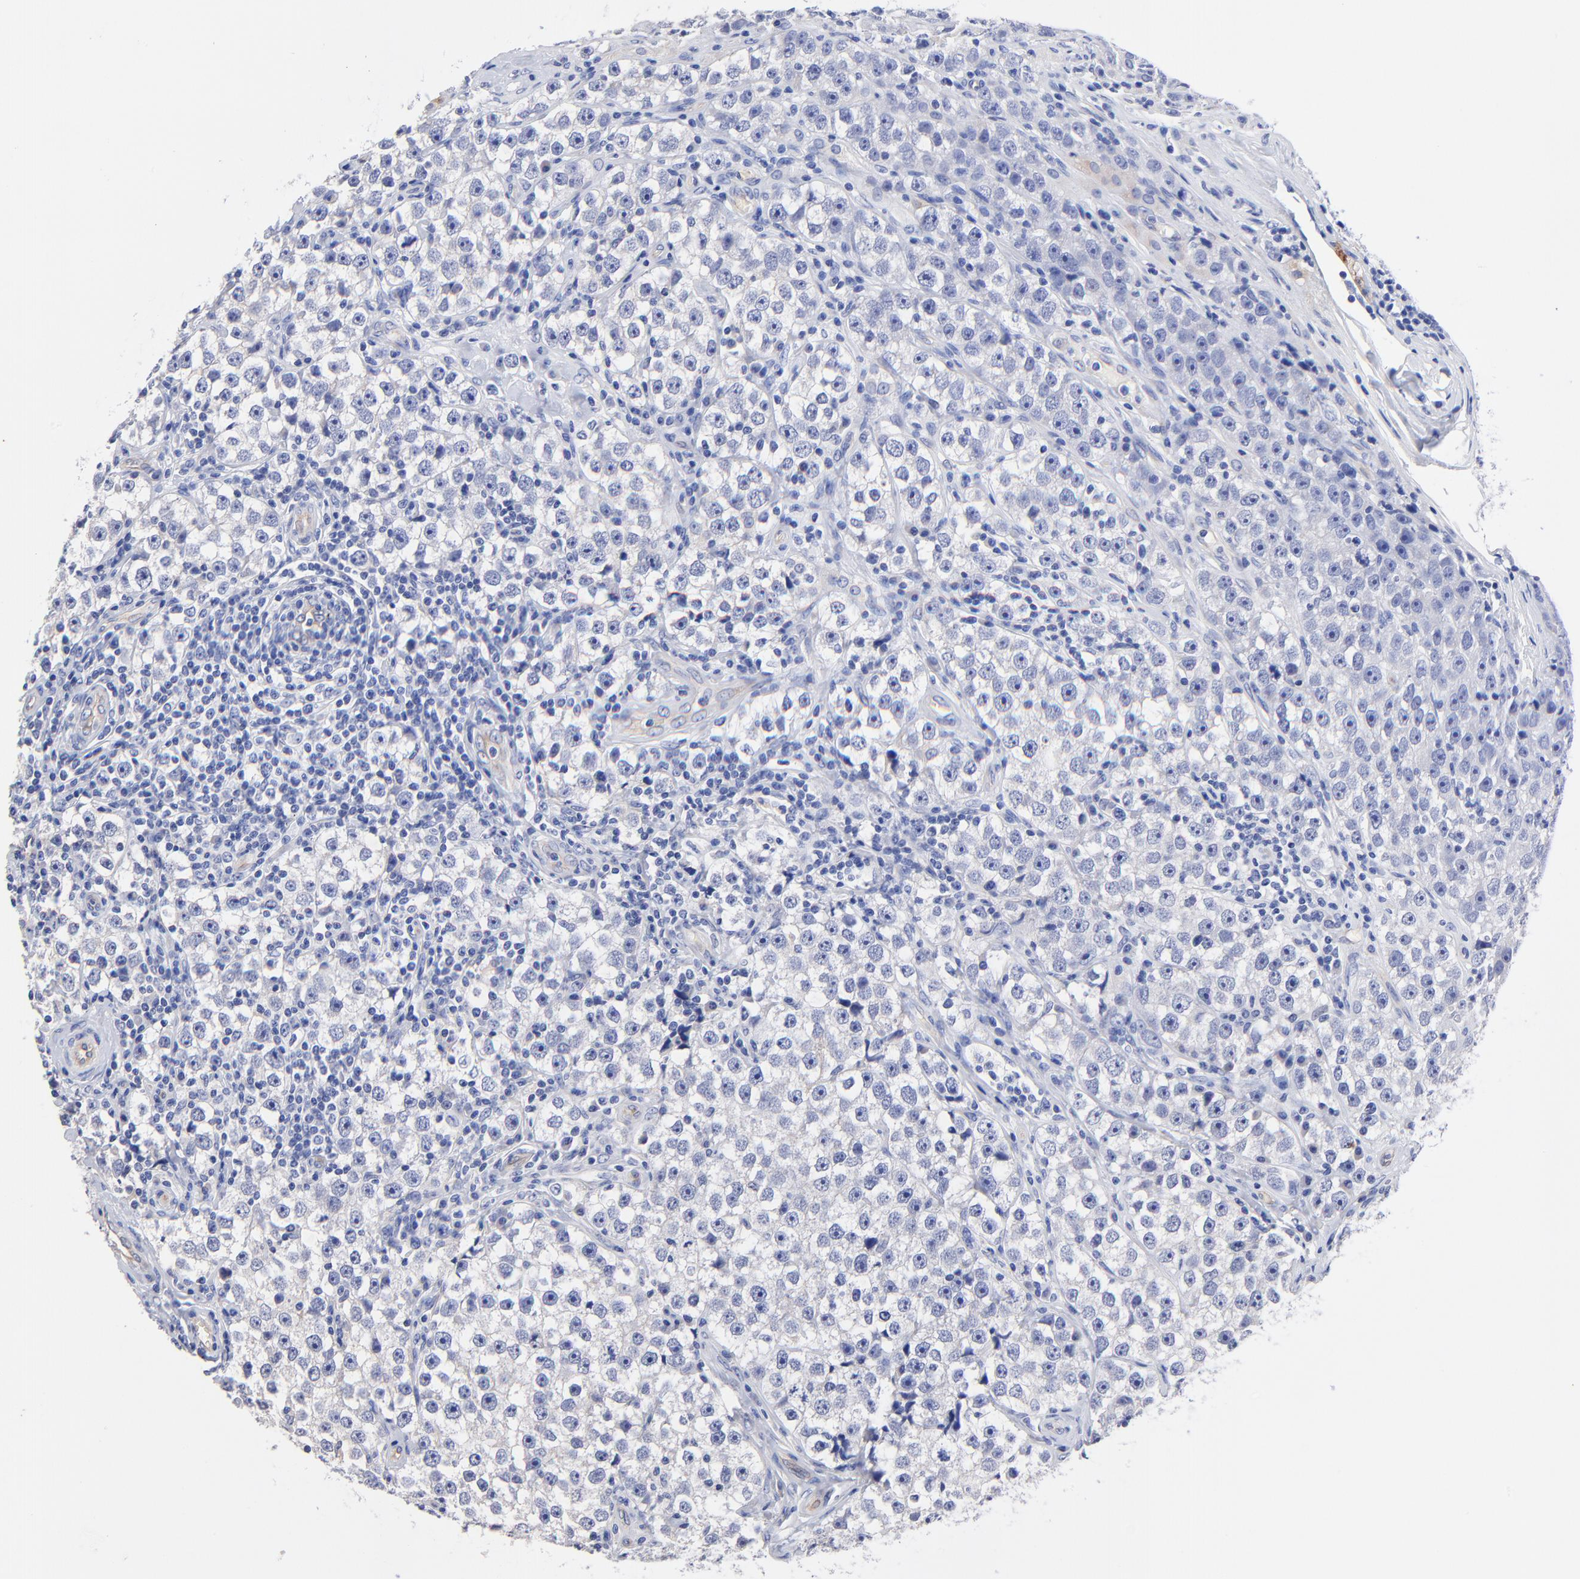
{"staining": {"intensity": "negative", "quantity": "none", "location": "none"}, "tissue": "testis cancer", "cell_type": "Tumor cells", "image_type": "cancer", "snomed": [{"axis": "morphology", "description": "Seminoma, NOS"}, {"axis": "topography", "description": "Testis"}], "caption": "High power microscopy micrograph of an immunohistochemistry (IHC) histopathology image of testis seminoma, revealing no significant staining in tumor cells.", "gene": "SLC44A2", "patient": {"sex": "male", "age": 32}}